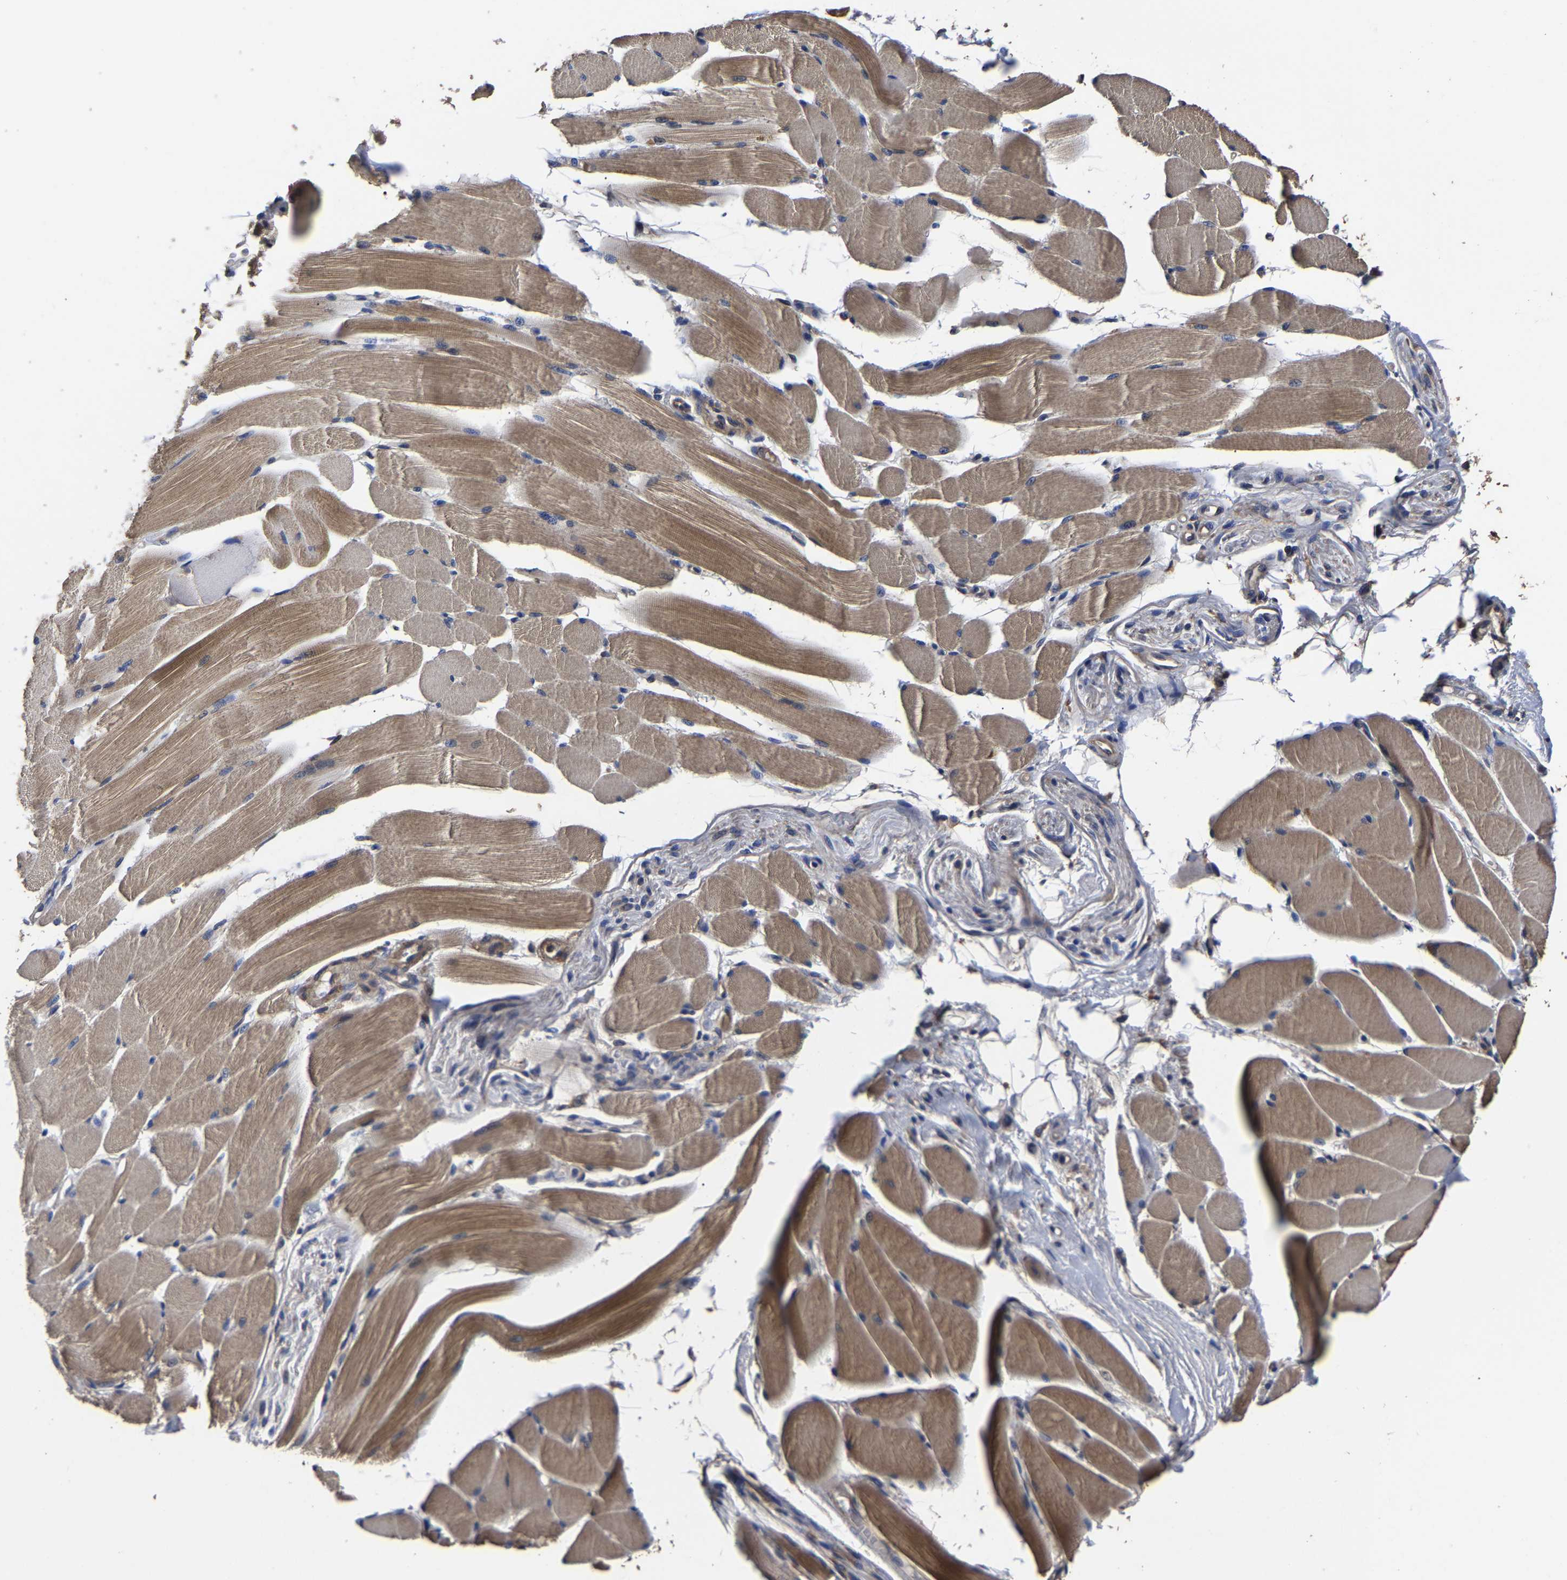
{"staining": {"intensity": "strong", "quantity": "25%-75%", "location": "cytoplasmic/membranous"}, "tissue": "skeletal muscle", "cell_type": "Myocytes", "image_type": "normal", "snomed": [{"axis": "morphology", "description": "Normal tissue, NOS"}, {"axis": "topography", "description": "Skeletal muscle"}, {"axis": "topography", "description": "Peripheral nerve tissue"}], "caption": "An immunohistochemistry (IHC) photomicrograph of normal tissue is shown. Protein staining in brown shows strong cytoplasmic/membranous positivity in skeletal muscle within myocytes.", "gene": "ITCH", "patient": {"sex": "female", "age": 84}}